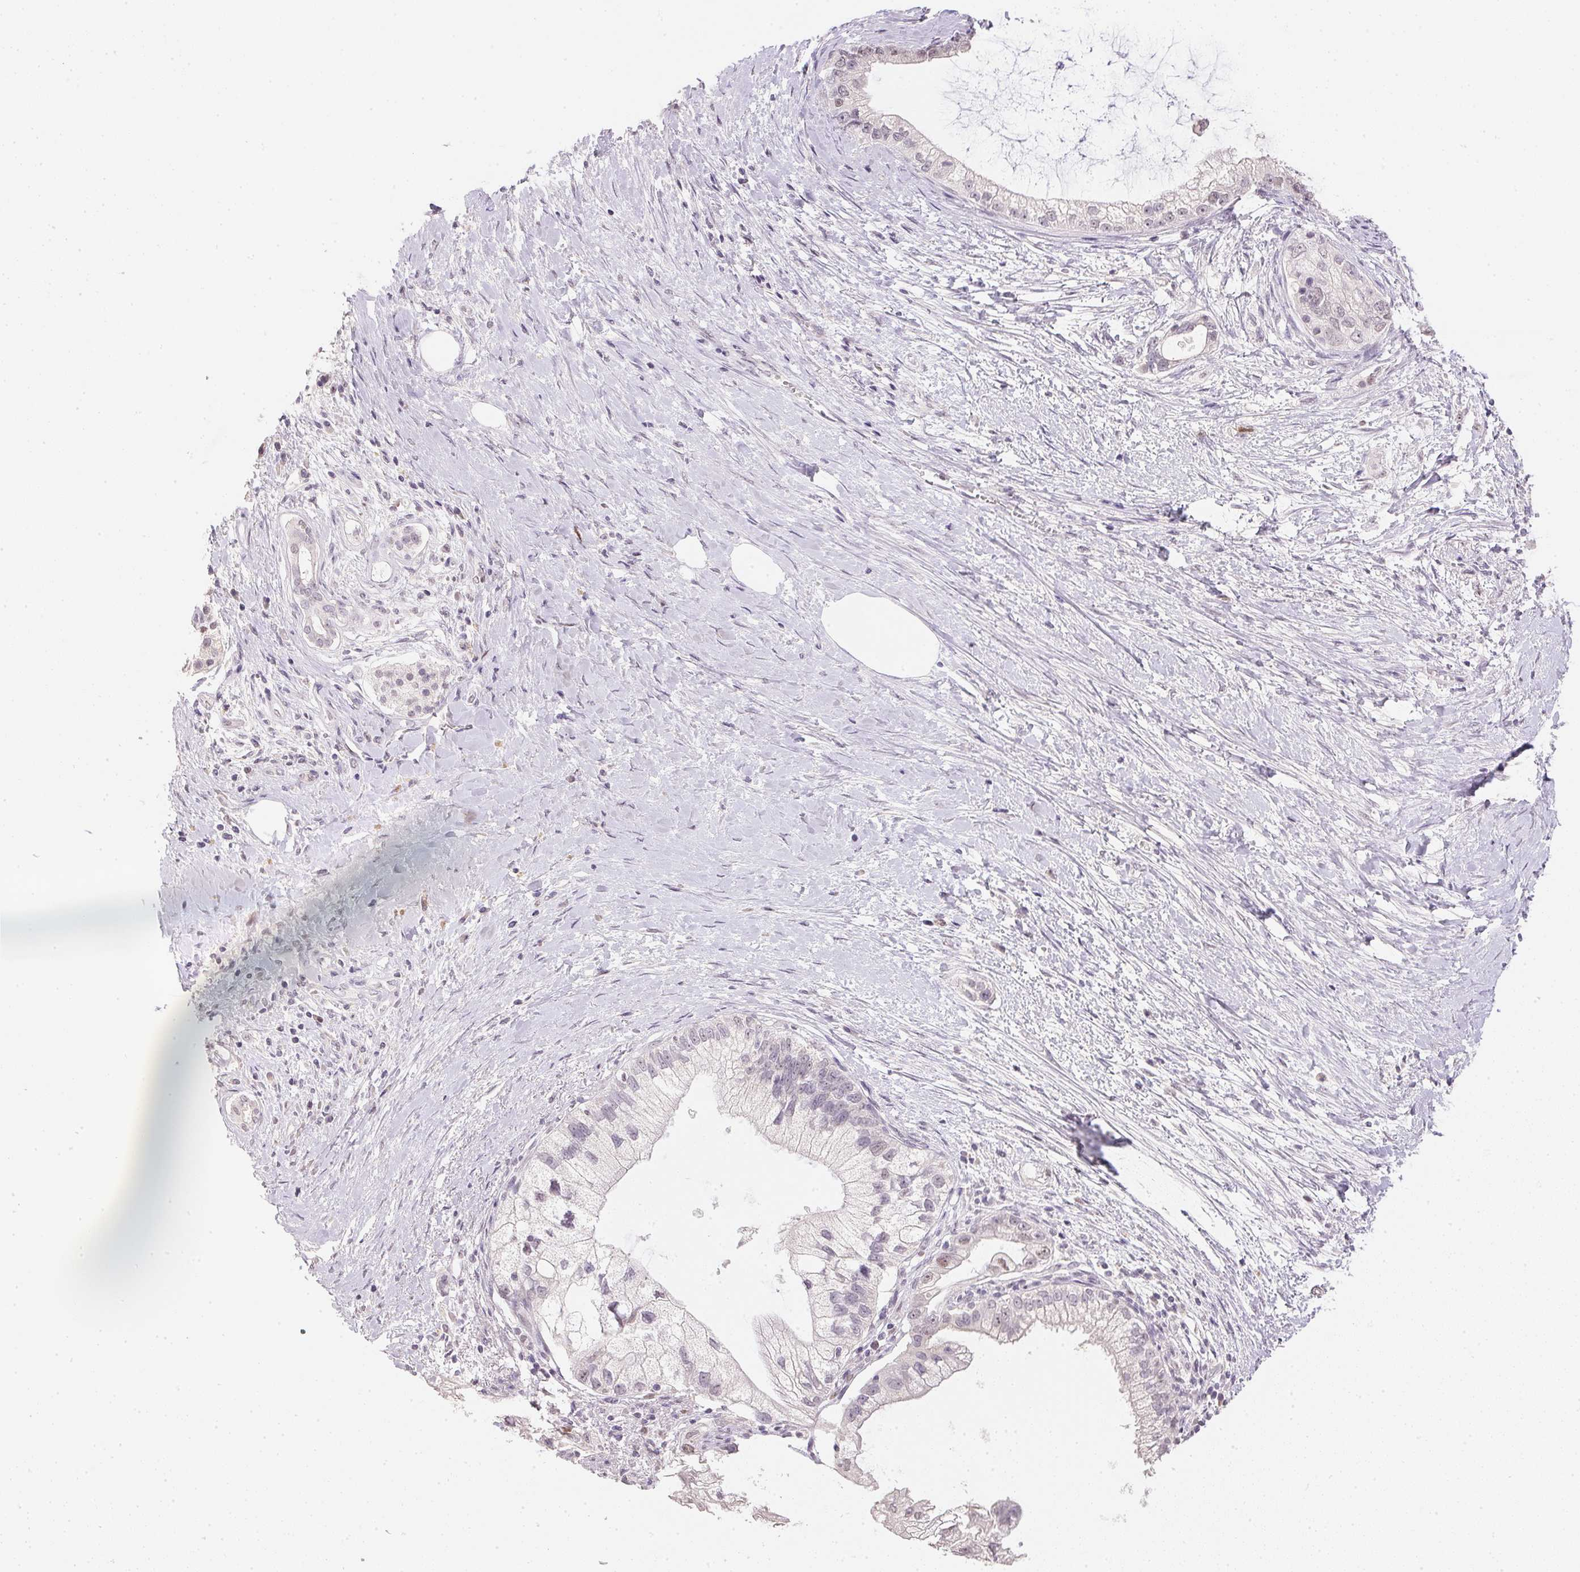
{"staining": {"intensity": "negative", "quantity": "none", "location": "none"}, "tissue": "pancreatic cancer", "cell_type": "Tumor cells", "image_type": "cancer", "snomed": [{"axis": "morphology", "description": "Adenocarcinoma, NOS"}, {"axis": "topography", "description": "Pancreas"}], "caption": "DAB (3,3'-diaminobenzidine) immunohistochemical staining of adenocarcinoma (pancreatic) demonstrates no significant expression in tumor cells. The staining was performed using DAB (3,3'-diaminobenzidine) to visualize the protein expression in brown, while the nuclei were stained in blue with hematoxylin (Magnification: 20x).", "gene": "POLR3G", "patient": {"sex": "male", "age": 70}}